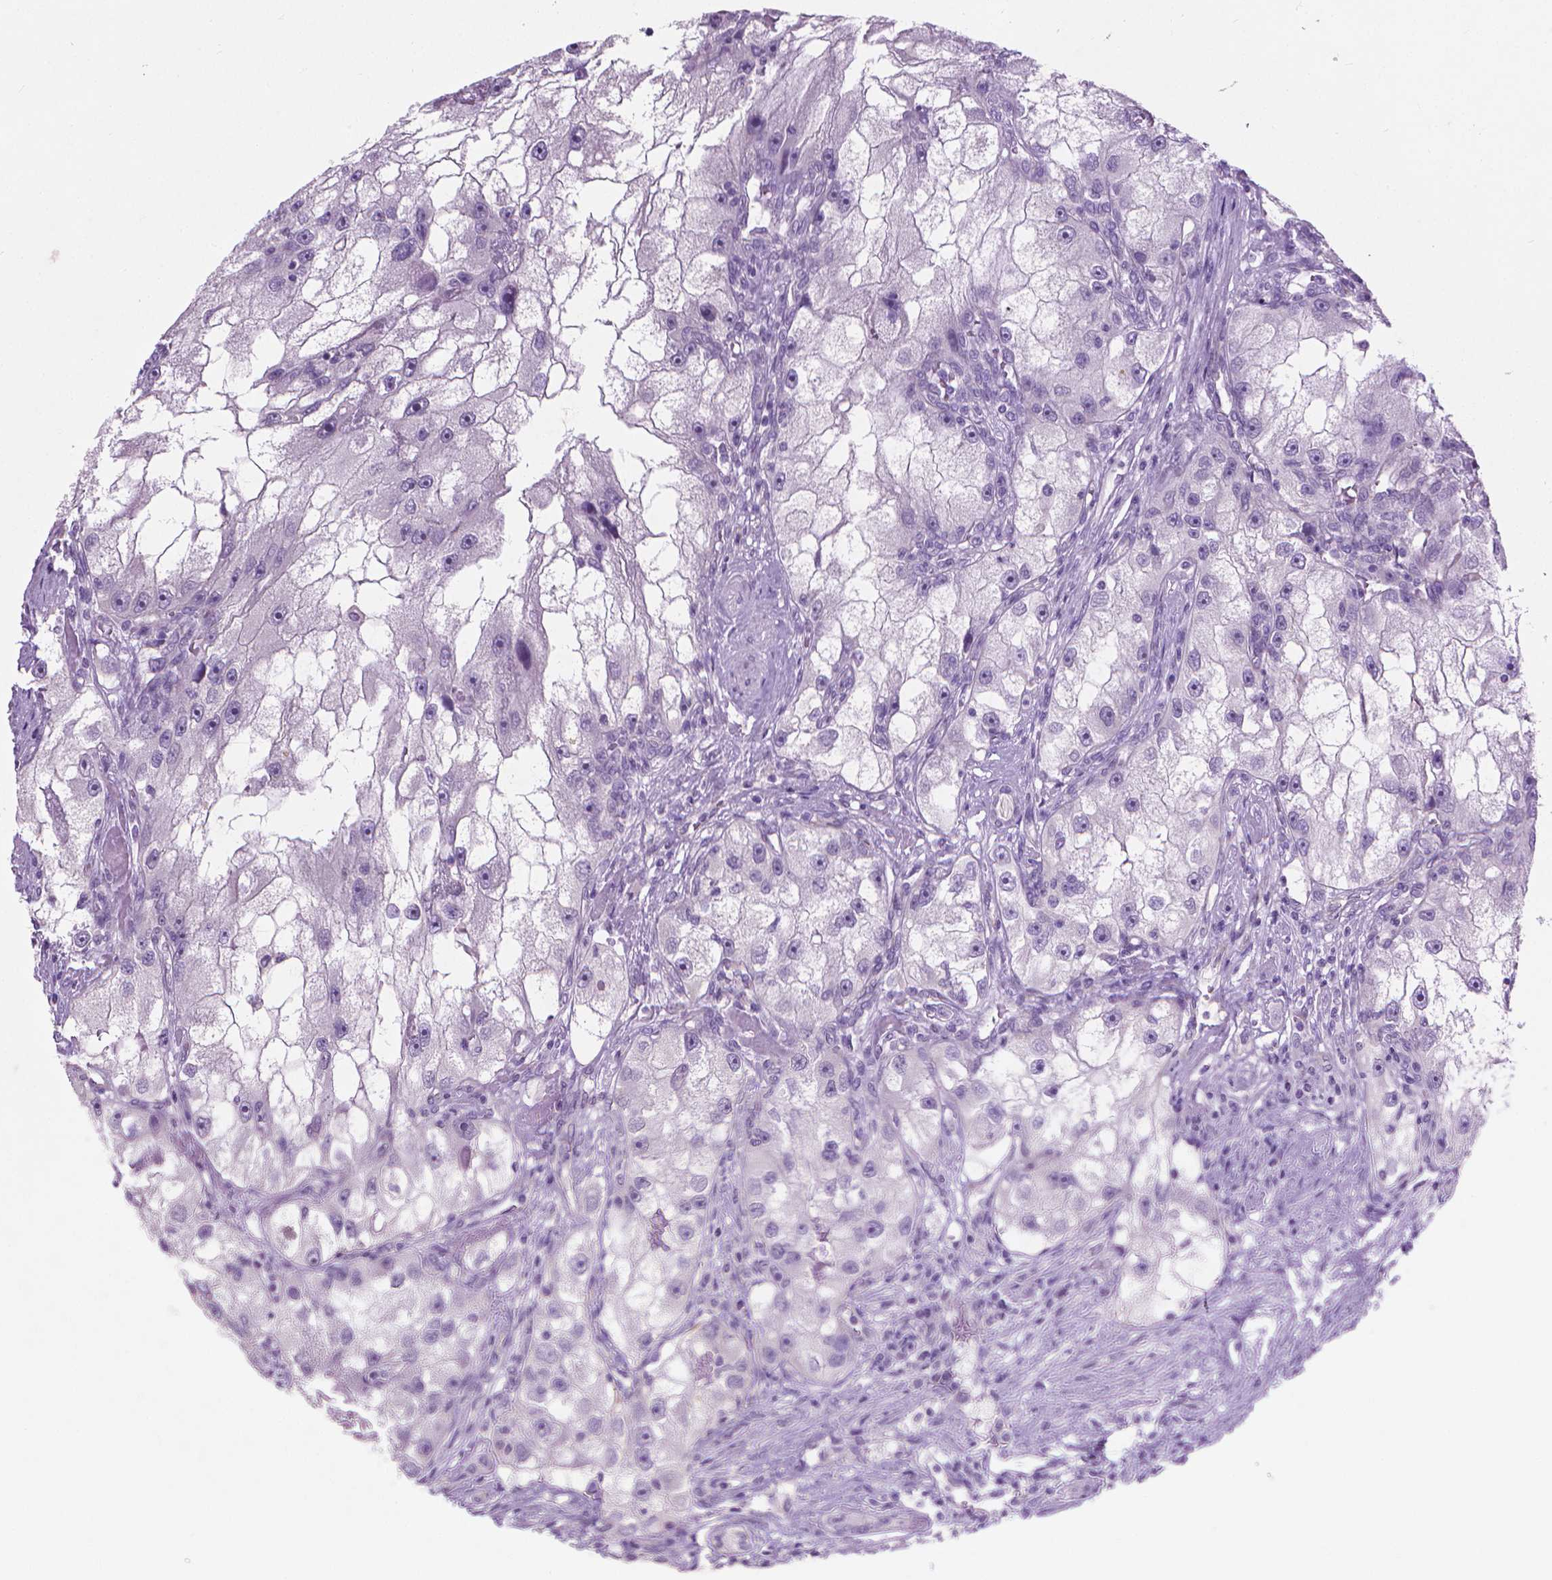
{"staining": {"intensity": "negative", "quantity": "none", "location": "none"}, "tissue": "renal cancer", "cell_type": "Tumor cells", "image_type": "cancer", "snomed": [{"axis": "morphology", "description": "Adenocarcinoma, NOS"}, {"axis": "topography", "description": "Kidney"}], "caption": "IHC of renal adenocarcinoma shows no staining in tumor cells.", "gene": "KRT73", "patient": {"sex": "male", "age": 63}}